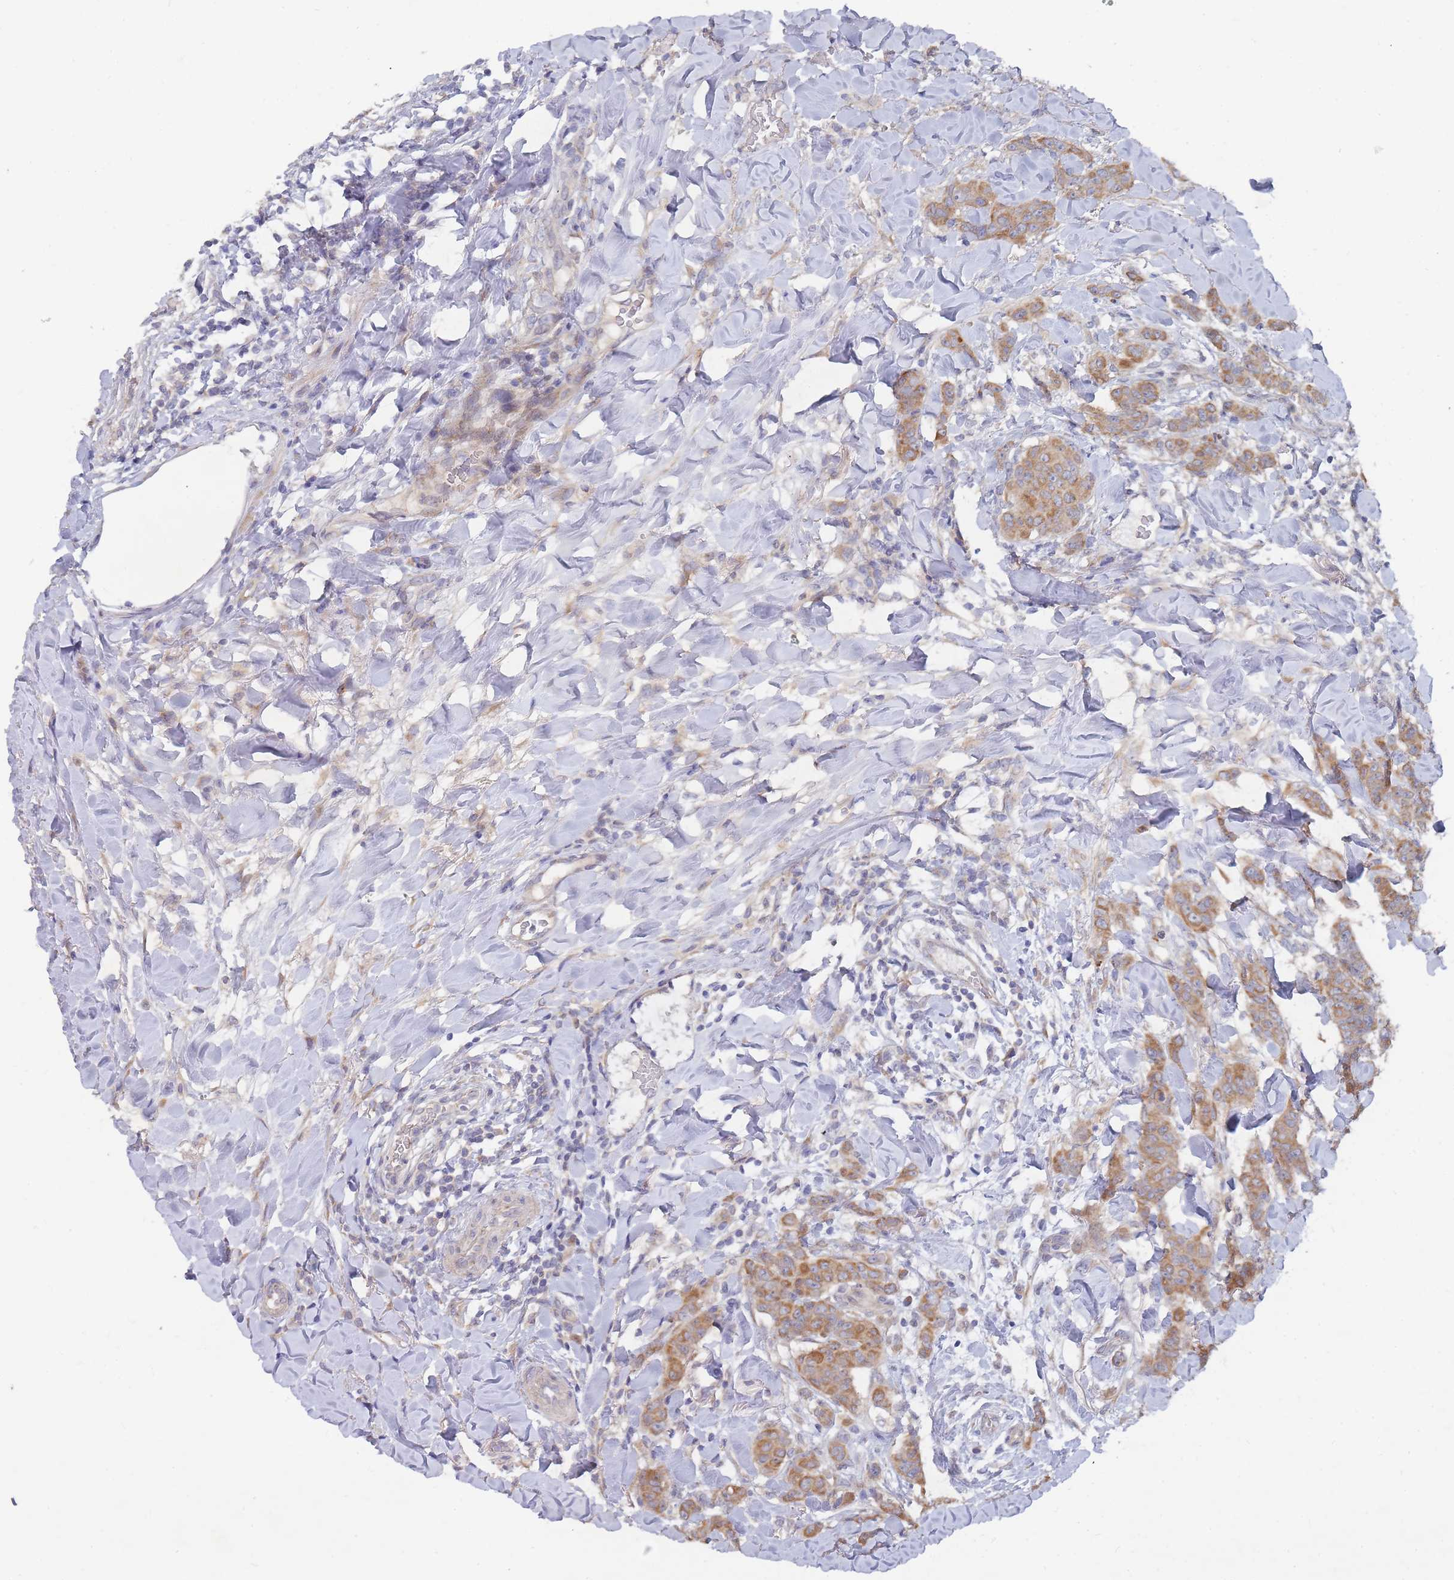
{"staining": {"intensity": "moderate", "quantity": ">75%", "location": "cytoplasmic/membranous"}, "tissue": "breast cancer", "cell_type": "Tumor cells", "image_type": "cancer", "snomed": [{"axis": "morphology", "description": "Duct carcinoma"}, {"axis": "topography", "description": "Breast"}], "caption": "Protein expression analysis of breast cancer reveals moderate cytoplasmic/membranous expression in about >75% of tumor cells.", "gene": "SLC35F5", "patient": {"sex": "female", "age": 40}}